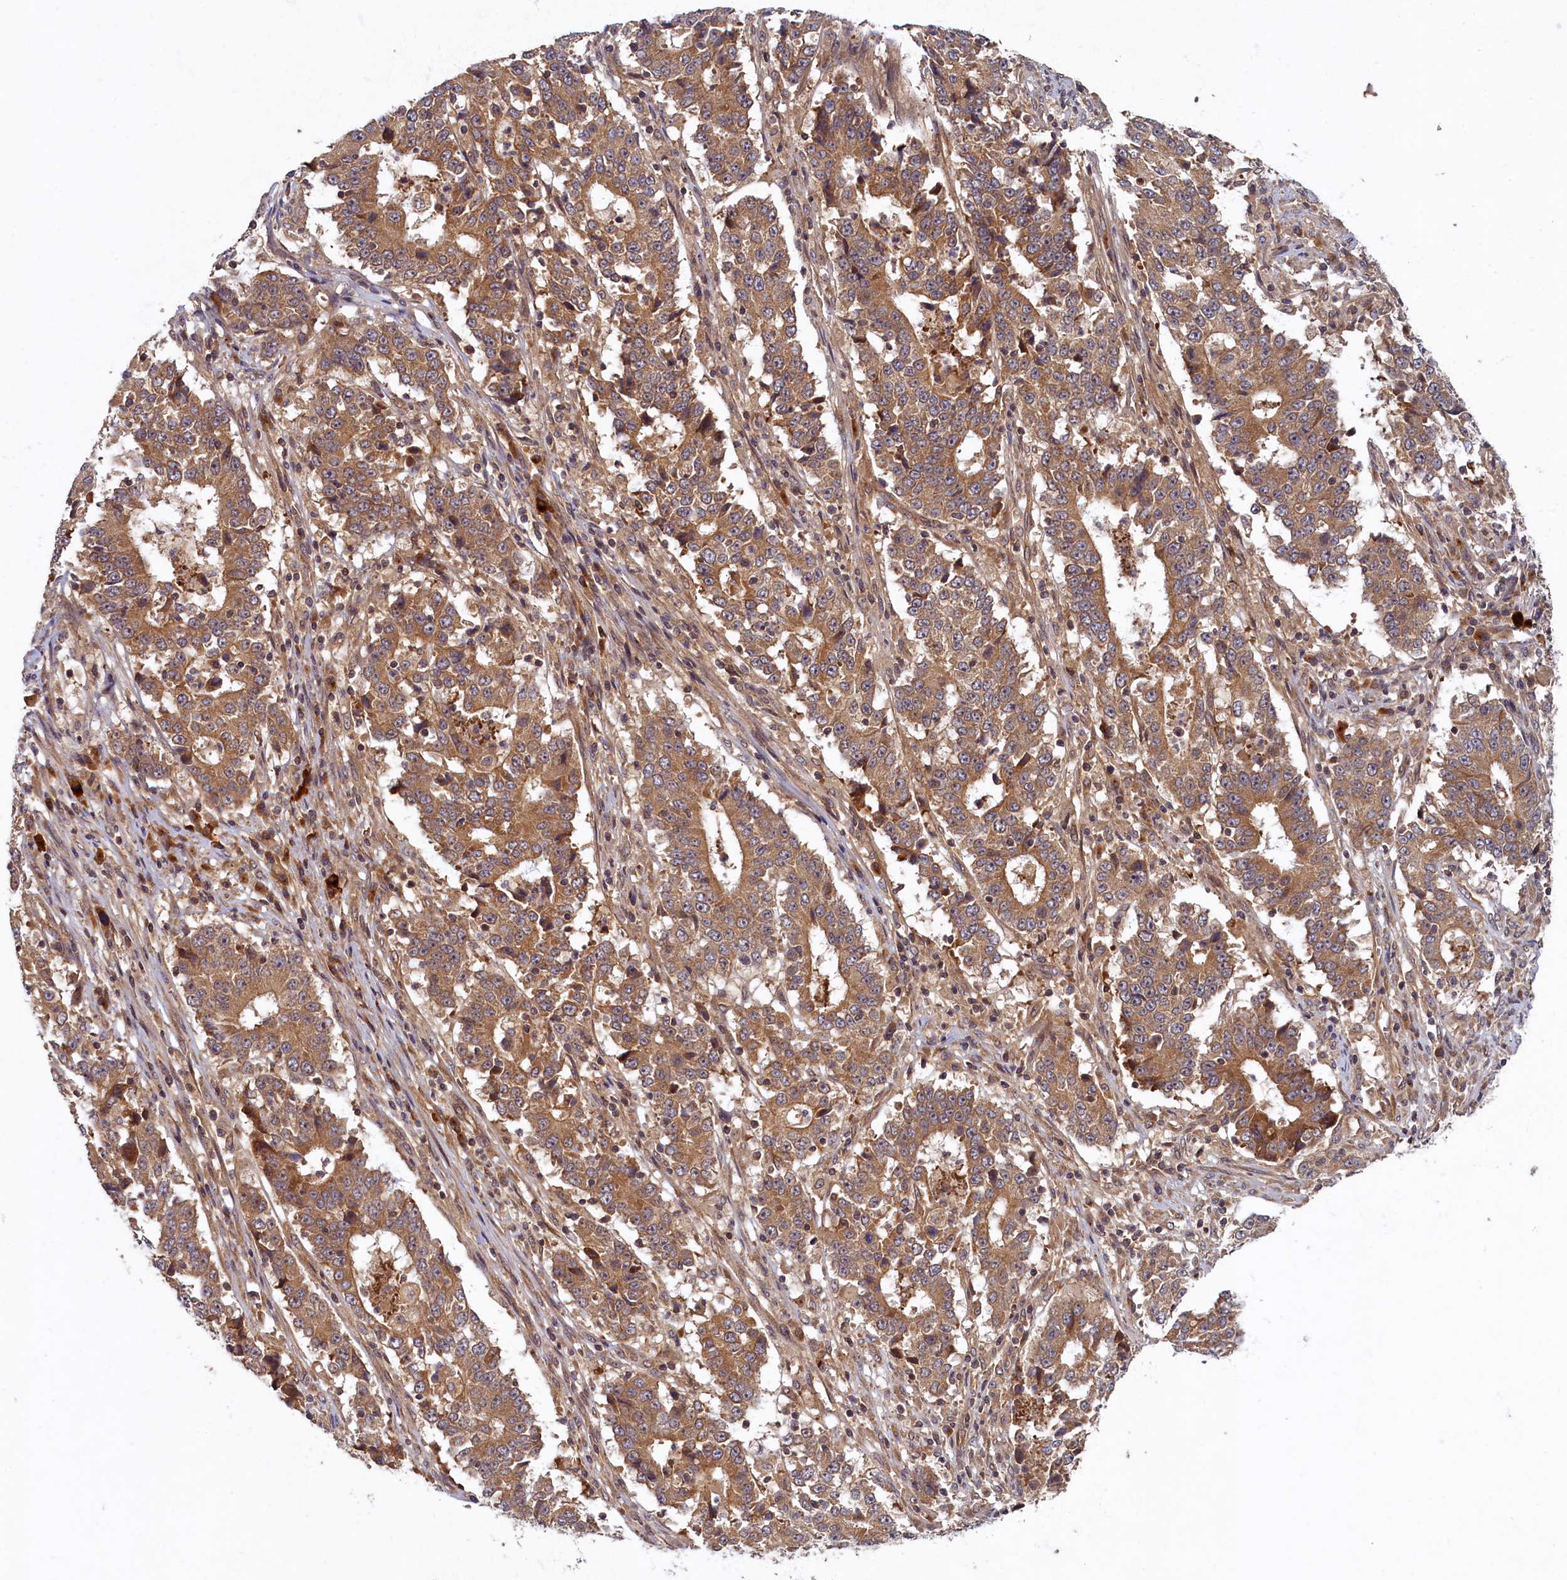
{"staining": {"intensity": "moderate", "quantity": ">75%", "location": "cytoplasmic/membranous"}, "tissue": "stomach cancer", "cell_type": "Tumor cells", "image_type": "cancer", "snomed": [{"axis": "morphology", "description": "Adenocarcinoma, NOS"}, {"axis": "topography", "description": "Stomach"}], "caption": "DAB immunohistochemical staining of stomach cancer exhibits moderate cytoplasmic/membranous protein staining in about >75% of tumor cells.", "gene": "BICD1", "patient": {"sex": "male", "age": 59}}